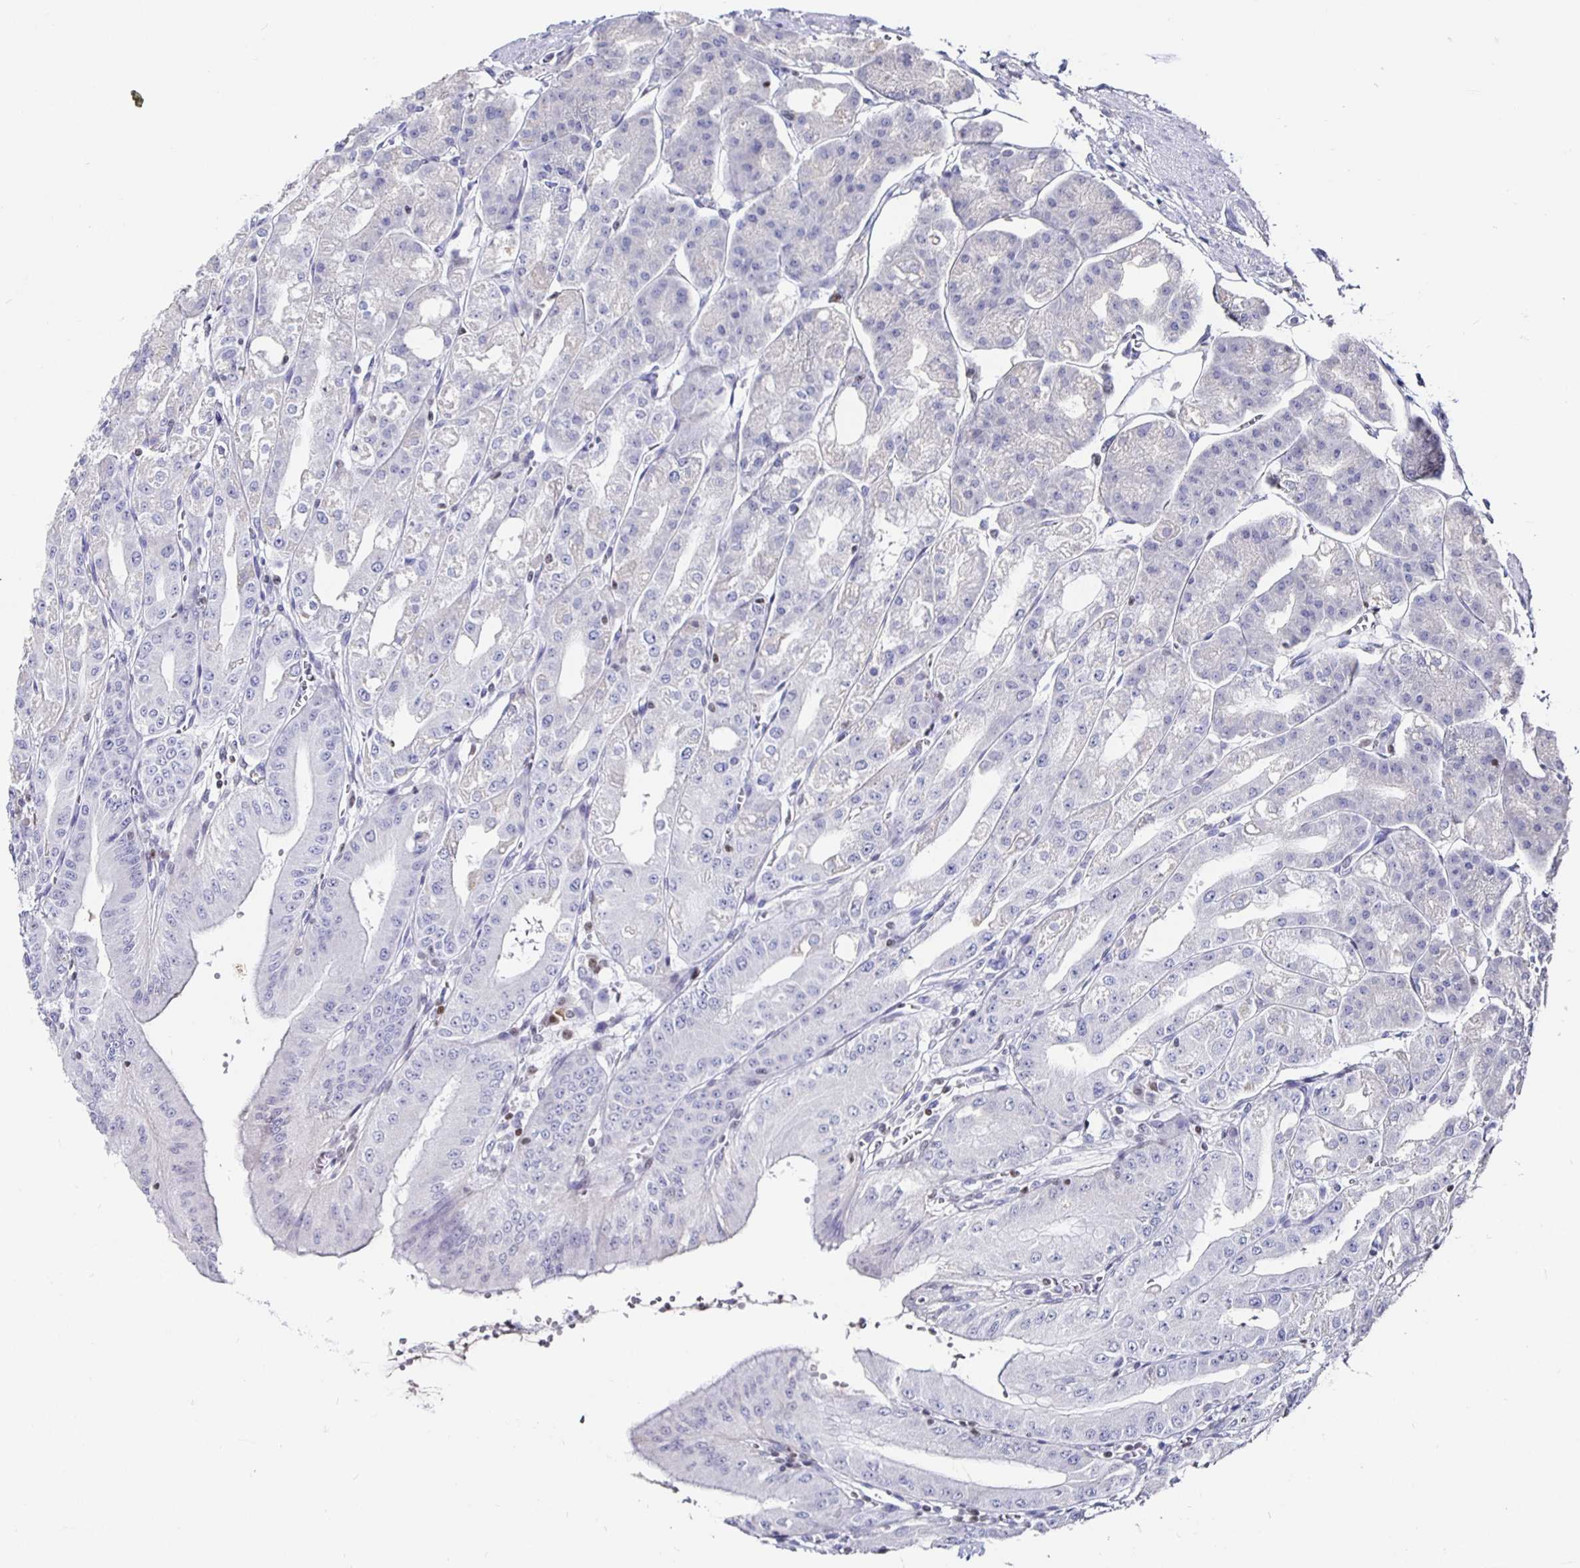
{"staining": {"intensity": "negative", "quantity": "none", "location": "none"}, "tissue": "stomach", "cell_type": "Glandular cells", "image_type": "normal", "snomed": [{"axis": "morphology", "description": "Normal tissue, NOS"}, {"axis": "topography", "description": "Stomach, lower"}], "caption": "Micrograph shows no significant protein positivity in glandular cells of benign stomach.", "gene": "RUNX2", "patient": {"sex": "male", "age": 71}}